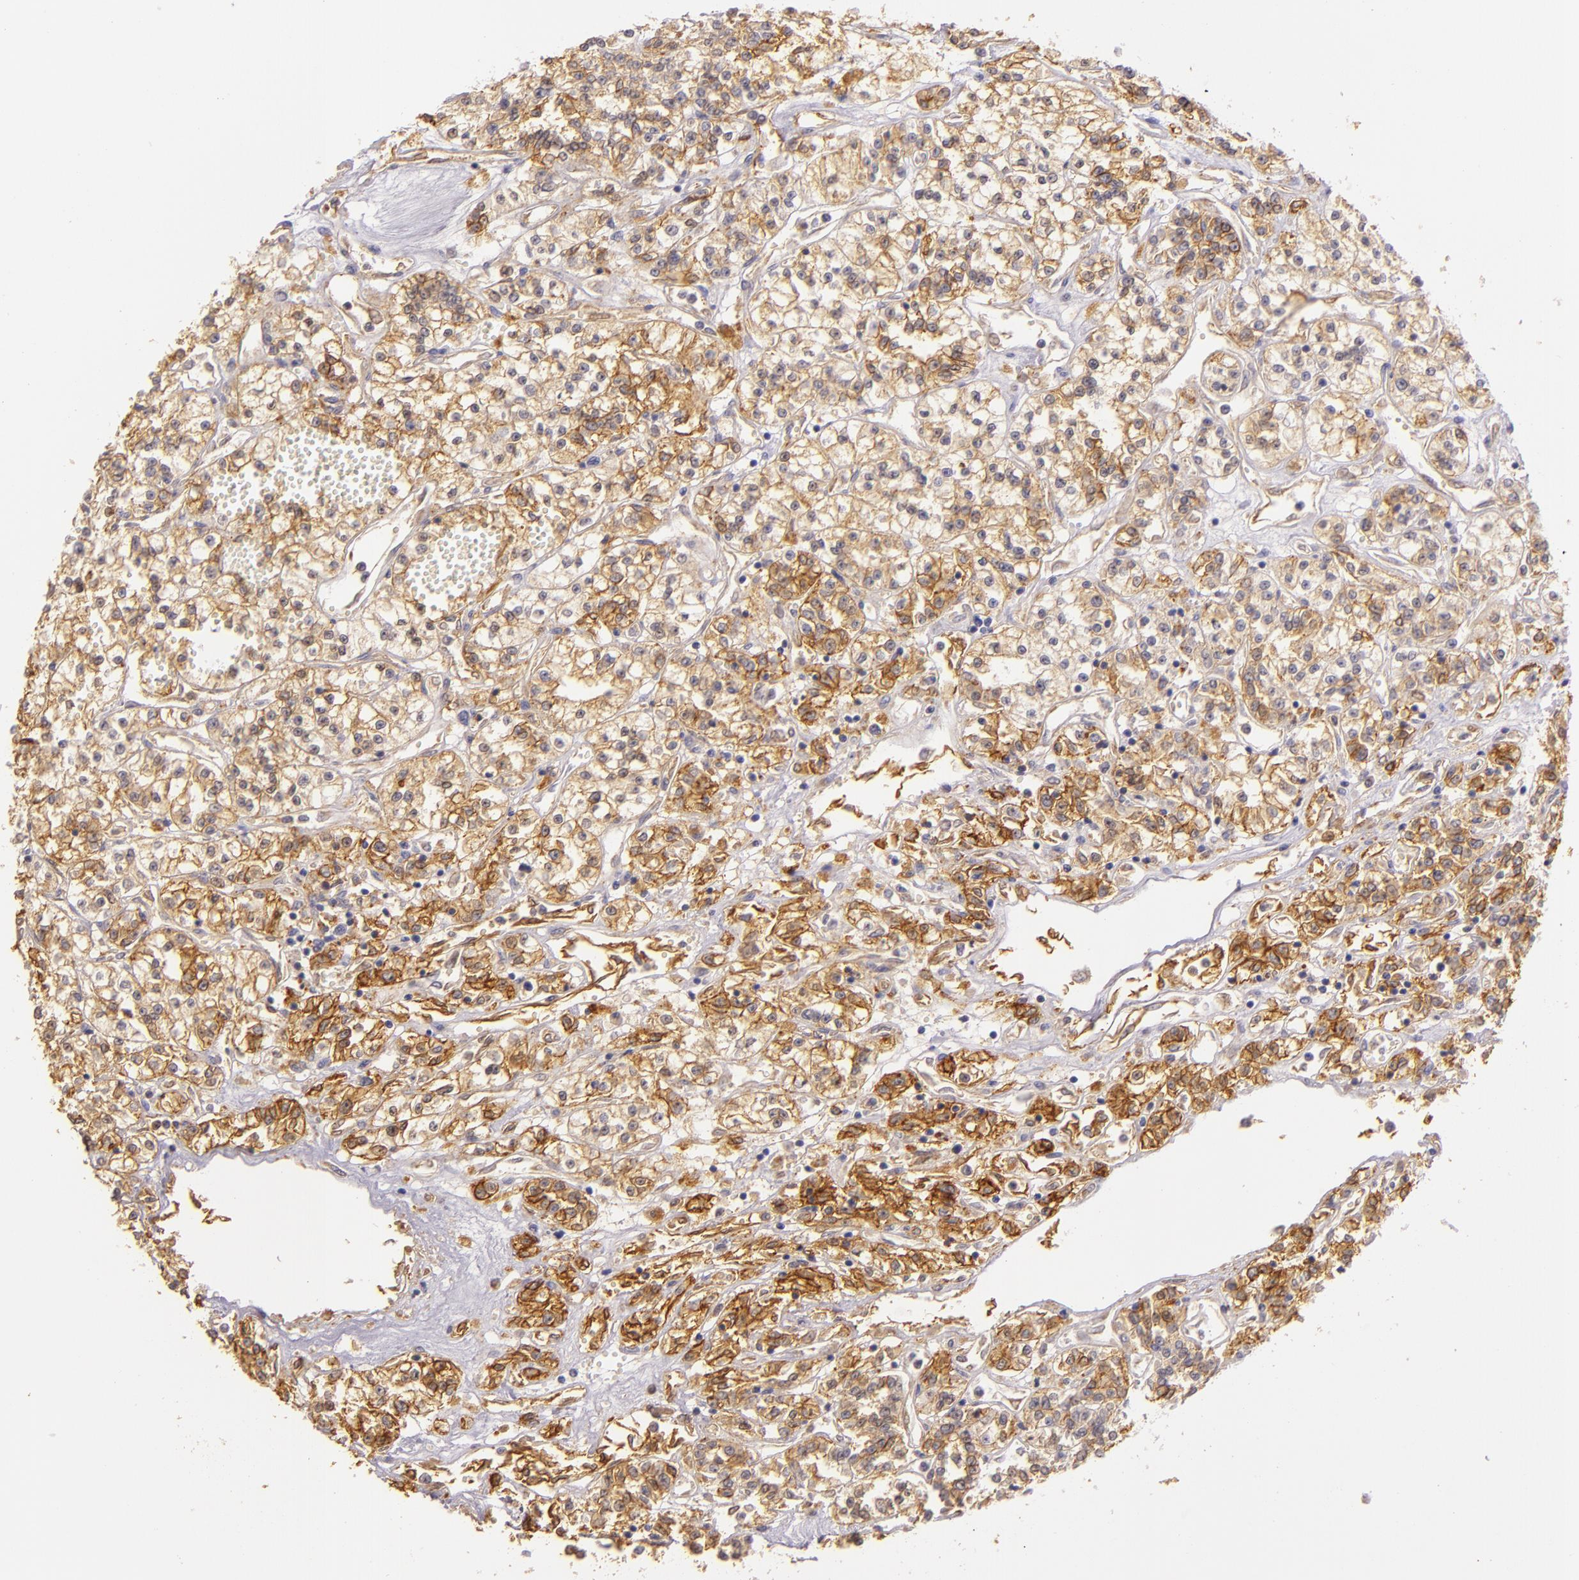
{"staining": {"intensity": "moderate", "quantity": ">75%", "location": "cytoplasmic/membranous"}, "tissue": "renal cancer", "cell_type": "Tumor cells", "image_type": "cancer", "snomed": [{"axis": "morphology", "description": "Adenocarcinoma, NOS"}, {"axis": "topography", "description": "Kidney"}], "caption": "Human renal adenocarcinoma stained with a protein marker exhibits moderate staining in tumor cells.", "gene": "CTSF", "patient": {"sex": "female", "age": 76}}